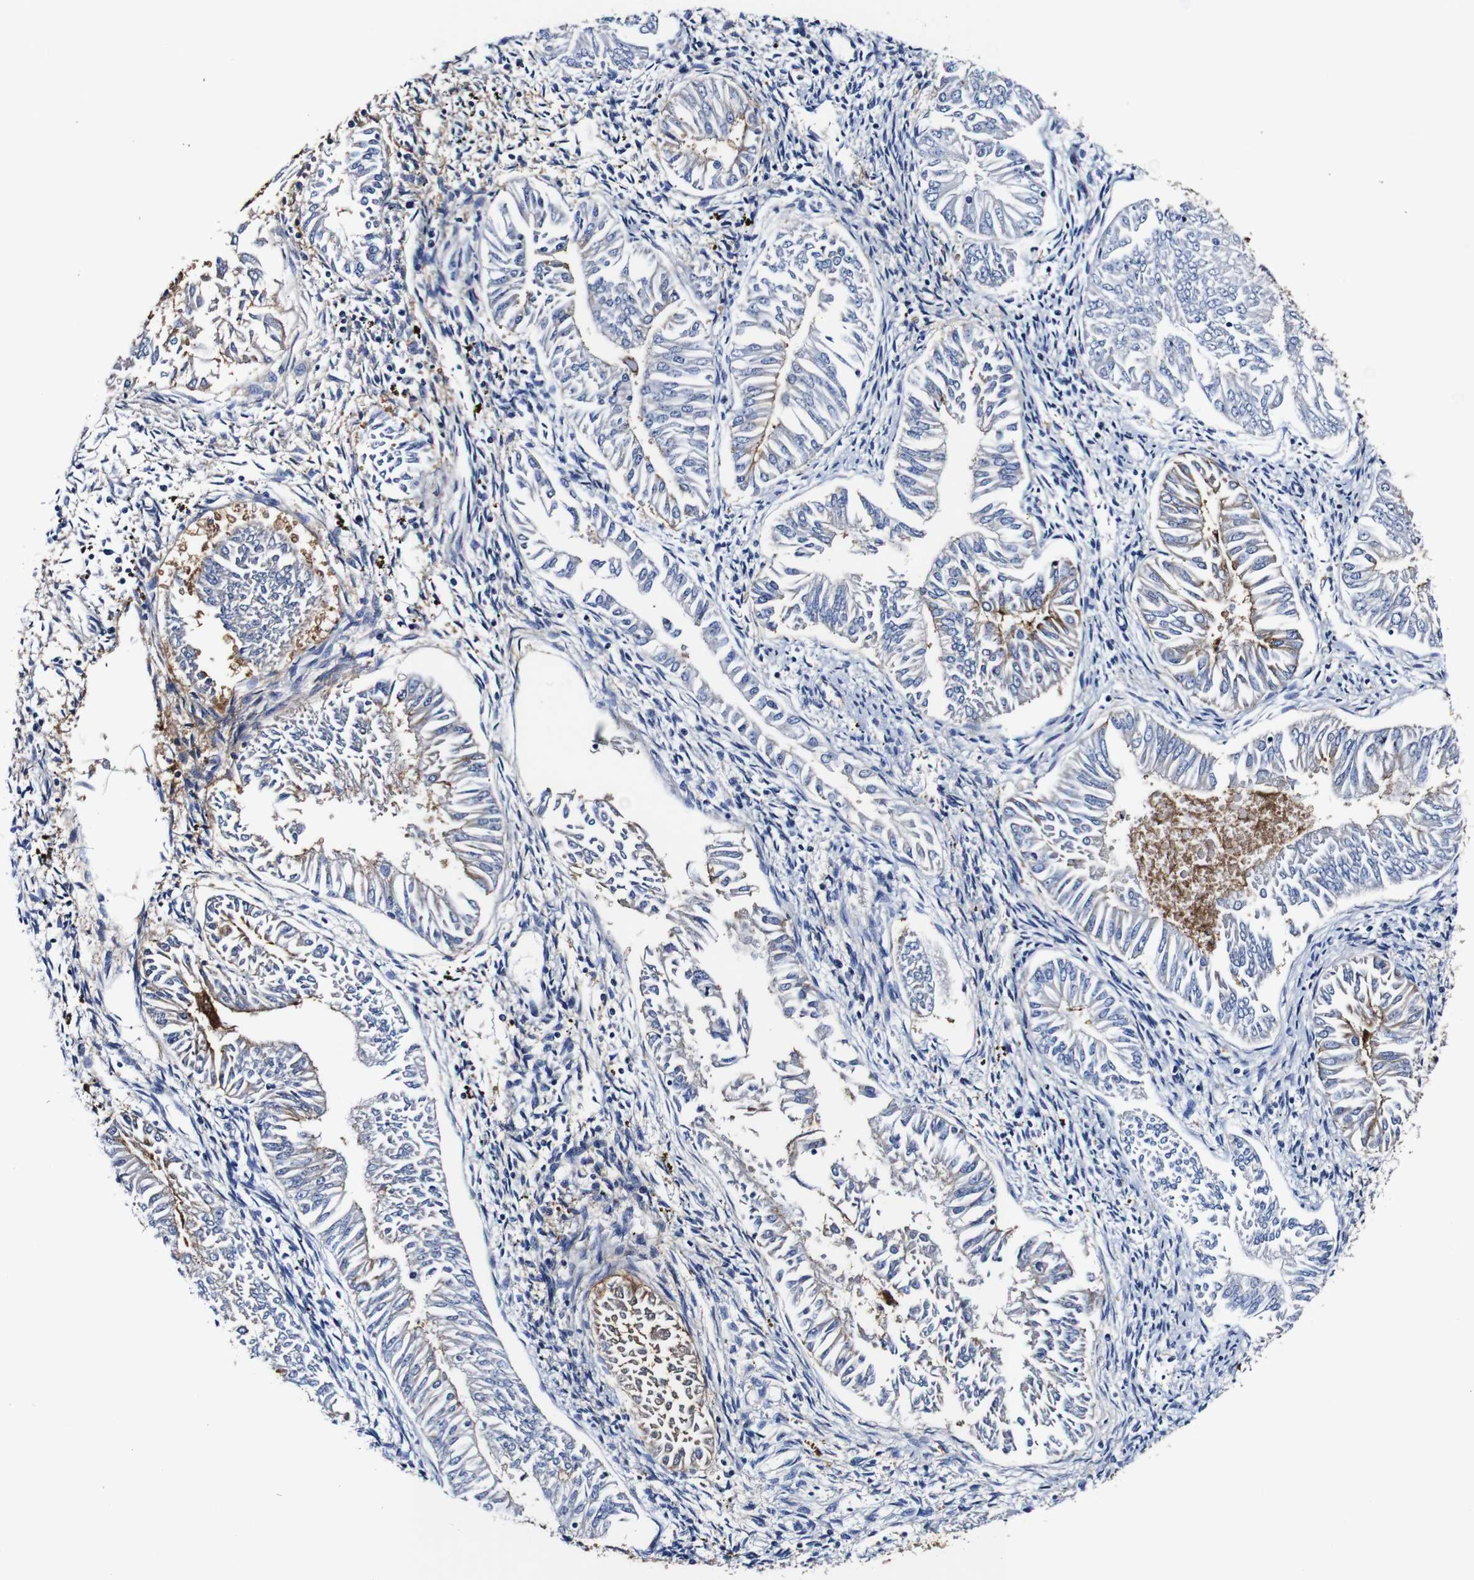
{"staining": {"intensity": "negative", "quantity": "none", "location": "none"}, "tissue": "endometrial cancer", "cell_type": "Tumor cells", "image_type": "cancer", "snomed": [{"axis": "morphology", "description": "Adenocarcinoma, NOS"}, {"axis": "topography", "description": "Endometrium"}], "caption": "Tumor cells show no significant protein staining in adenocarcinoma (endometrial). (Stains: DAB IHC with hematoxylin counter stain, Microscopy: brightfield microscopy at high magnification).", "gene": "PDCD6IP", "patient": {"sex": "female", "age": 53}}